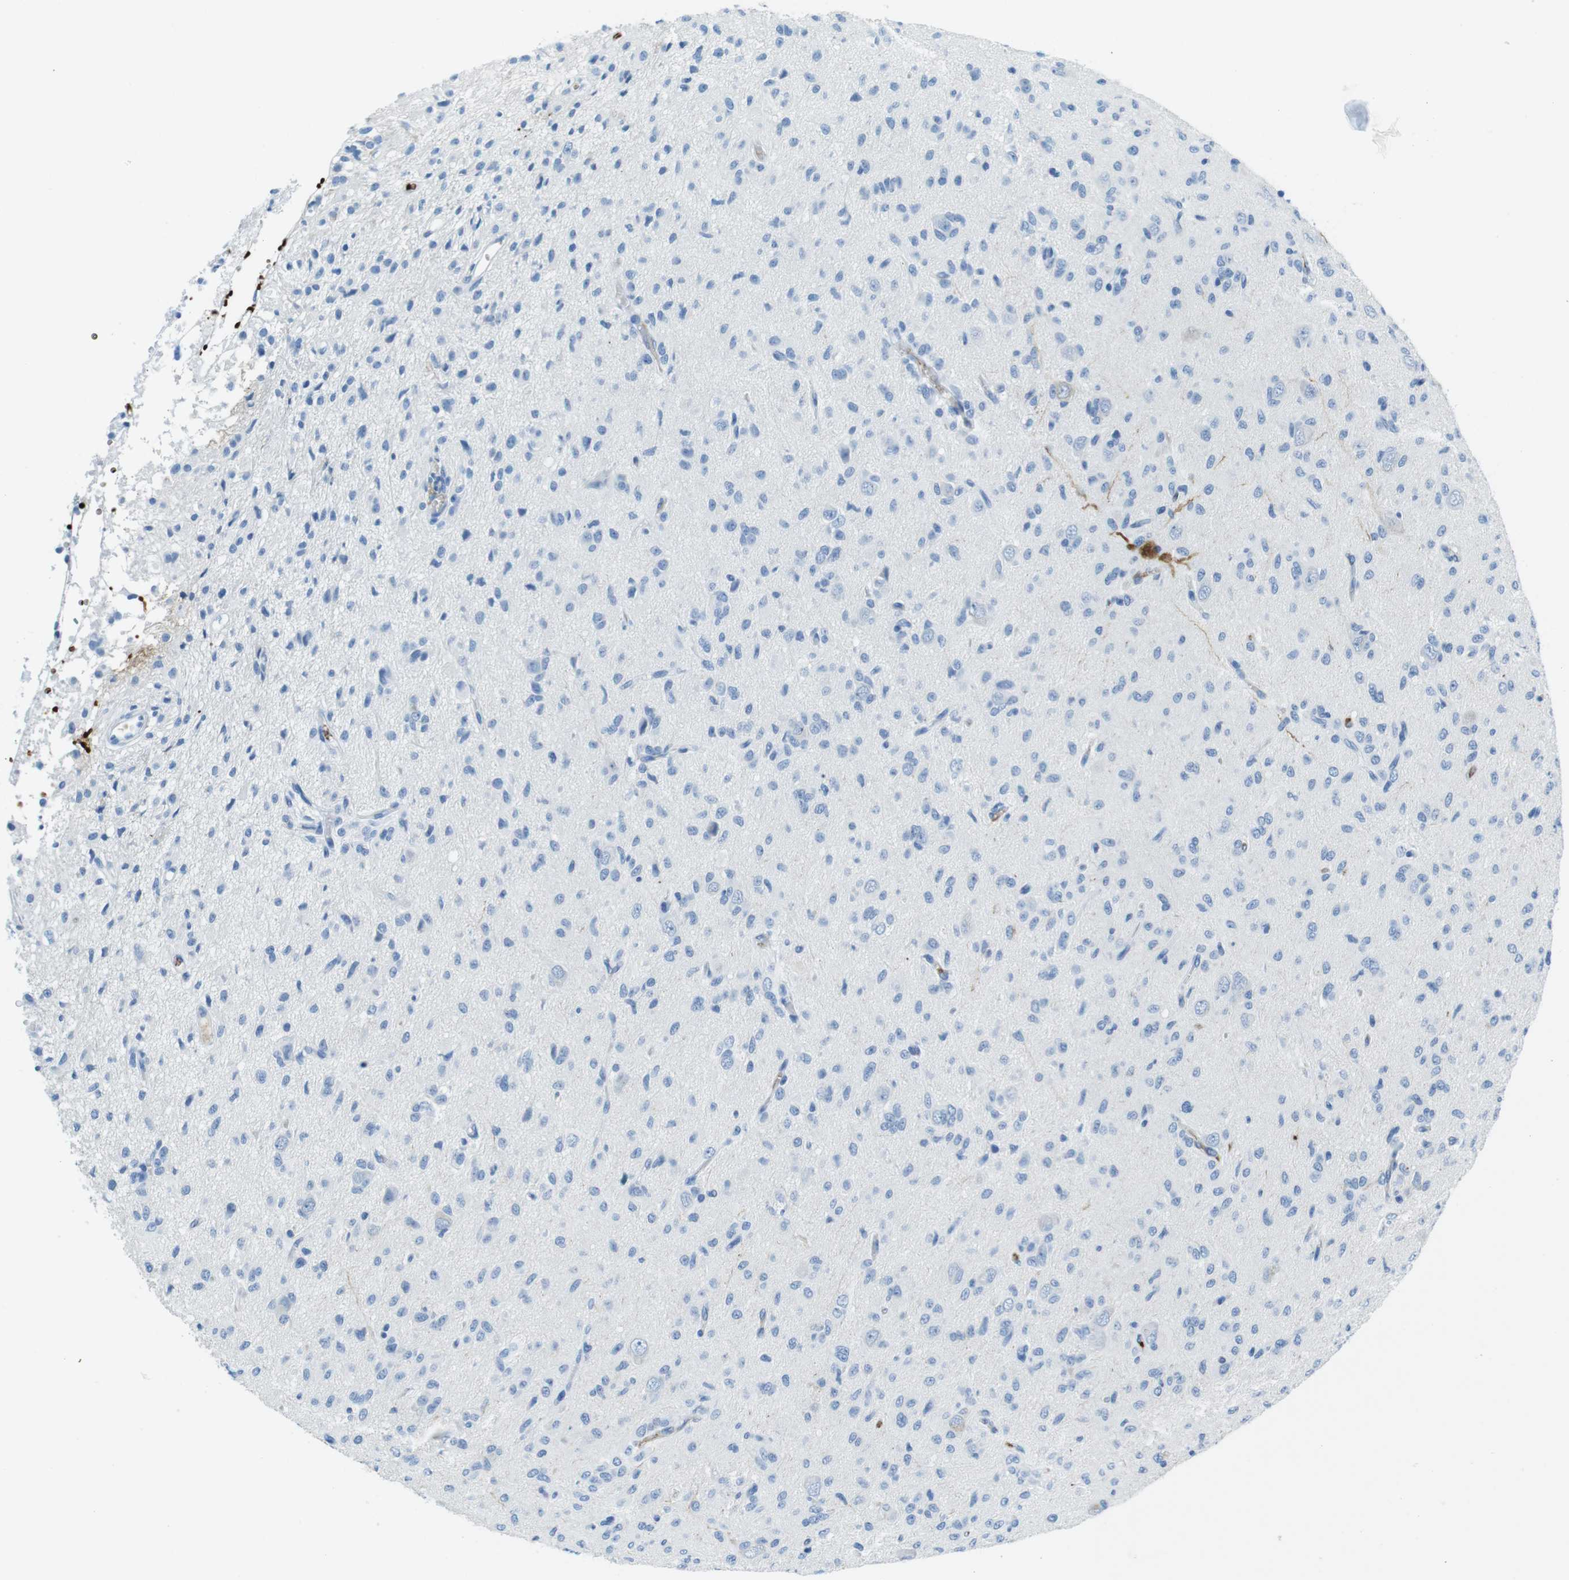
{"staining": {"intensity": "negative", "quantity": "none", "location": "none"}, "tissue": "glioma", "cell_type": "Tumor cells", "image_type": "cancer", "snomed": [{"axis": "morphology", "description": "Glioma, malignant, High grade"}, {"axis": "topography", "description": "Brain"}], "caption": "Immunohistochemistry of human malignant high-grade glioma displays no expression in tumor cells. (Immunohistochemistry (ihc), brightfield microscopy, high magnification).", "gene": "TFAP2C", "patient": {"sex": "female", "age": 59}}